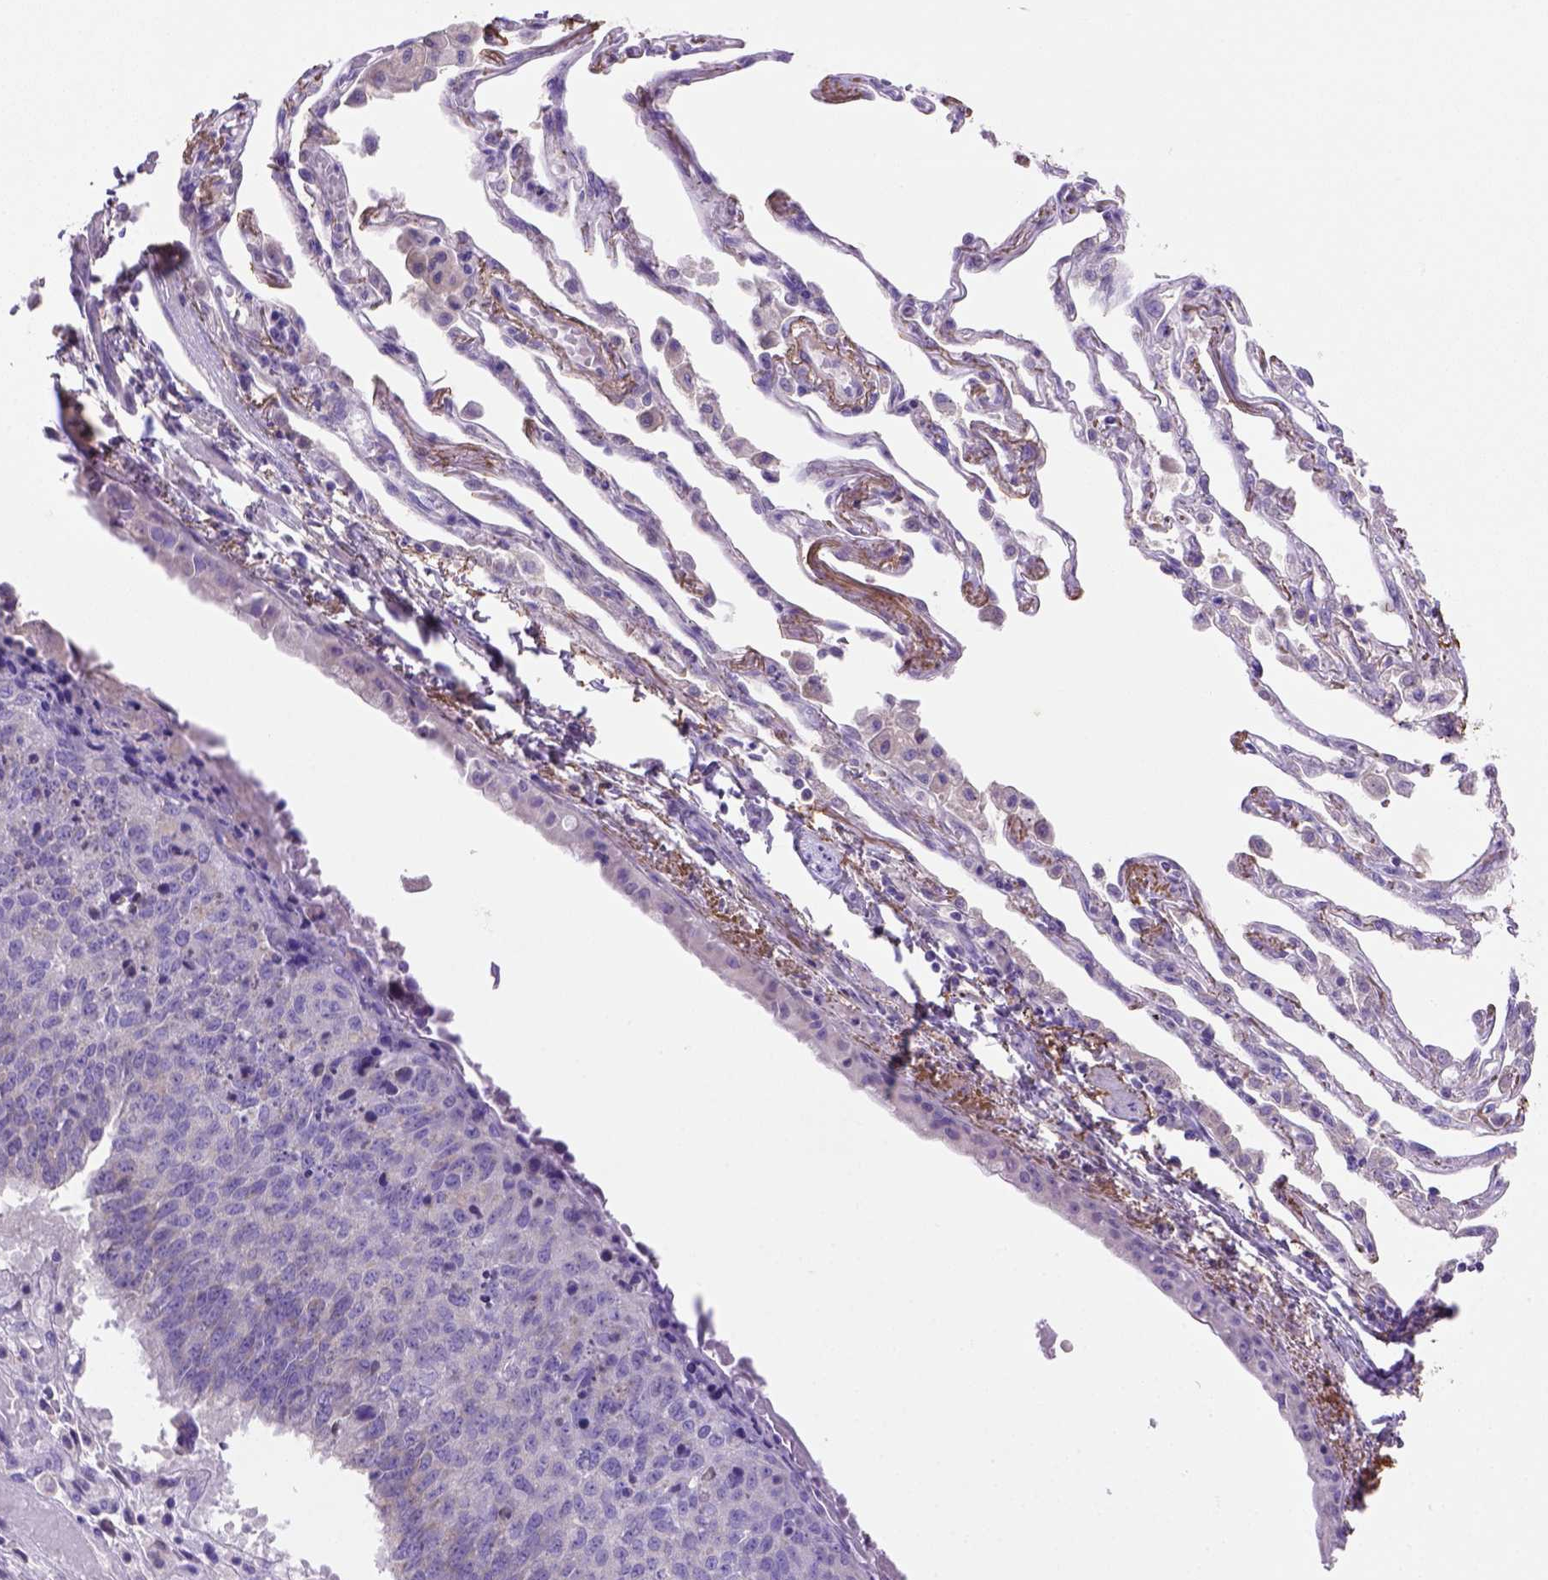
{"staining": {"intensity": "negative", "quantity": "none", "location": "none"}, "tissue": "lung cancer", "cell_type": "Tumor cells", "image_type": "cancer", "snomed": [{"axis": "morphology", "description": "Squamous cell carcinoma, NOS"}, {"axis": "topography", "description": "Lung"}], "caption": "Tumor cells are negative for protein expression in human lung squamous cell carcinoma.", "gene": "SIRPD", "patient": {"sex": "male", "age": 73}}